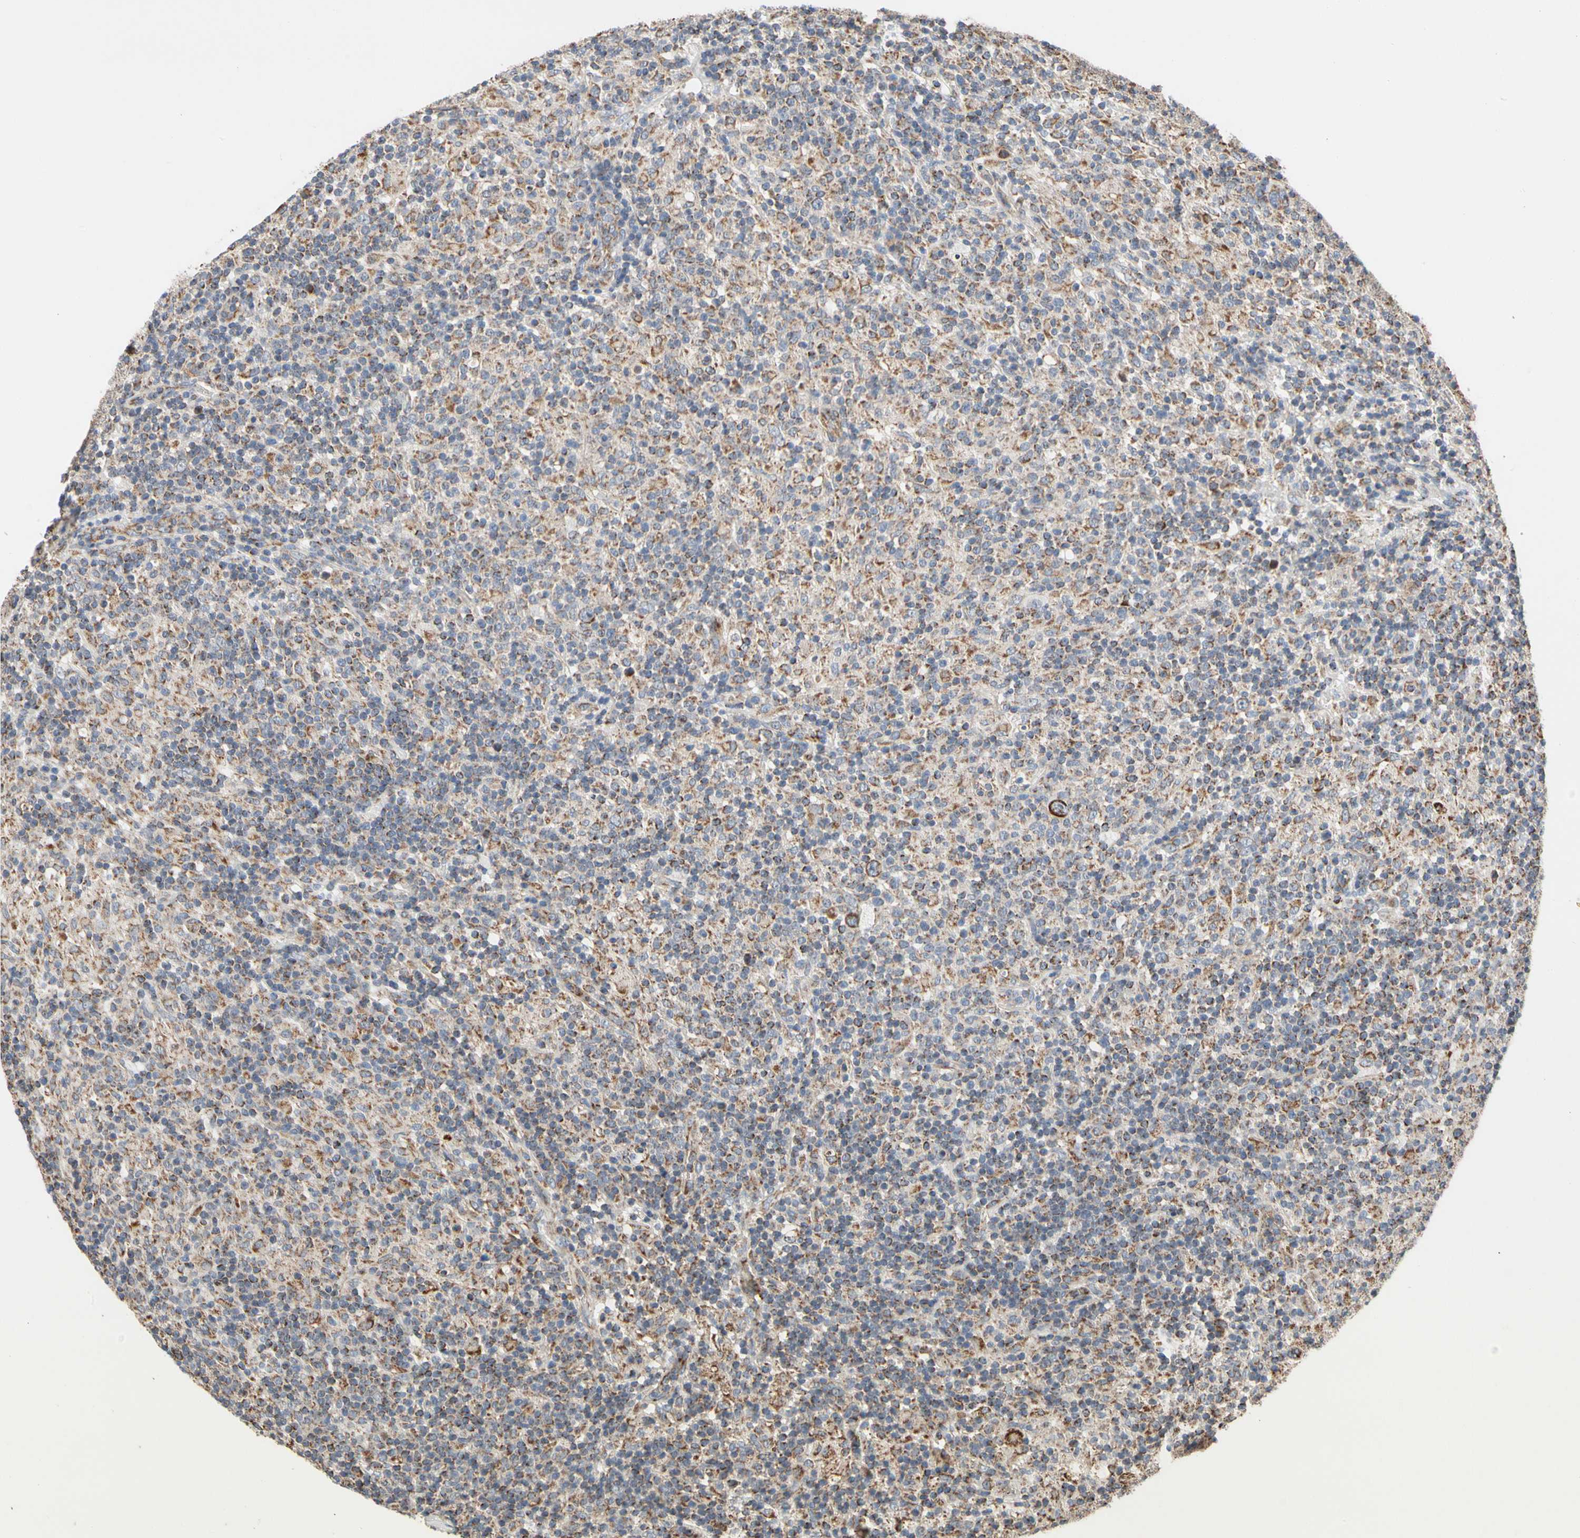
{"staining": {"intensity": "strong", "quantity": ">75%", "location": "cytoplasmic/membranous"}, "tissue": "lymphoma", "cell_type": "Tumor cells", "image_type": "cancer", "snomed": [{"axis": "morphology", "description": "Hodgkin's disease, NOS"}, {"axis": "topography", "description": "Lymph node"}], "caption": "Strong cytoplasmic/membranous staining is seen in approximately >75% of tumor cells in lymphoma.", "gene": "GPD2", "patient": {"sex": "male", "age": 70}}